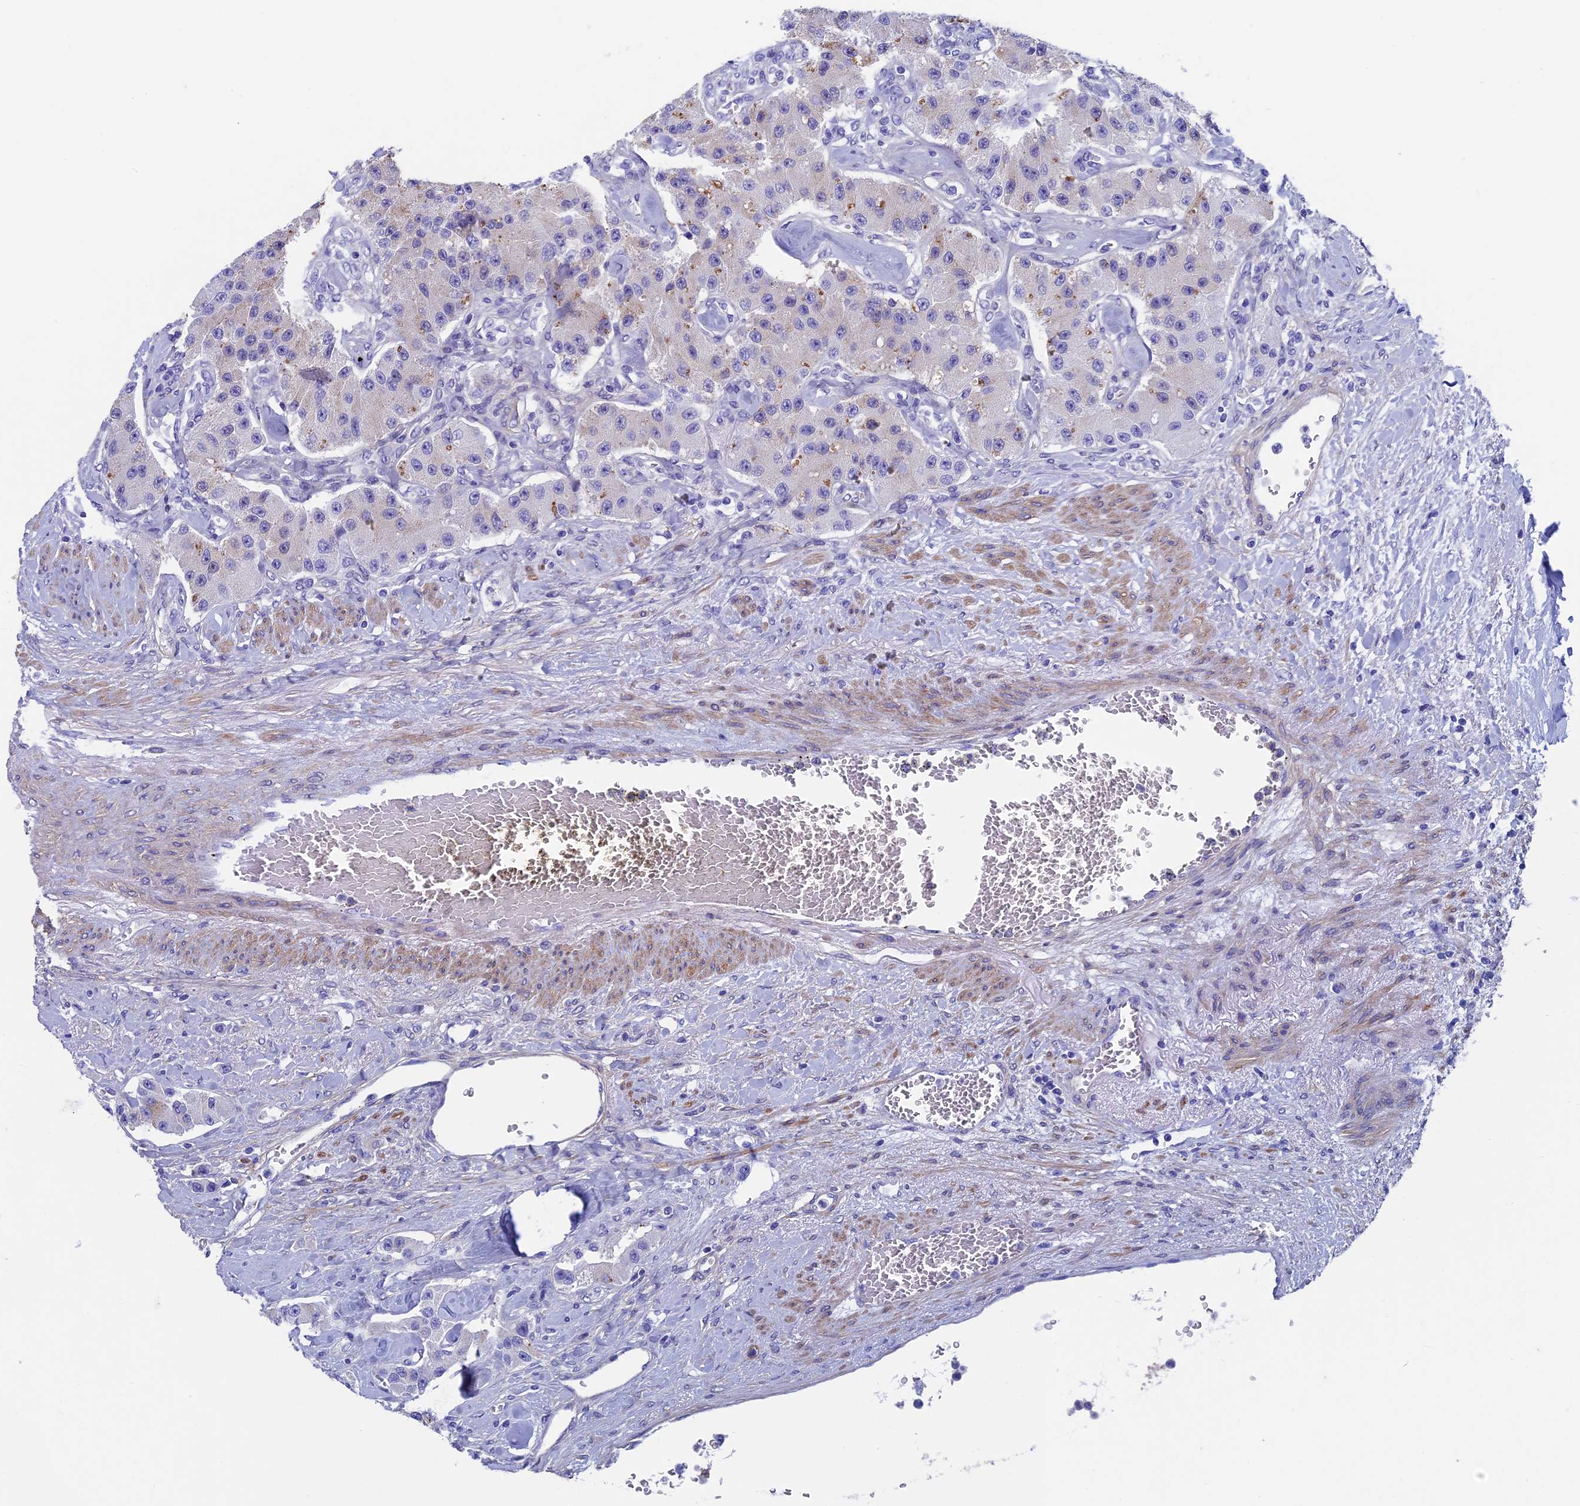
{"staining": {"intensity": "negative", "quantity": "none", "location": "none"}, "tissue": "carcinoid", "cell_type": "Tumor cells", "image_type": "cancer", "snomed": [{"axis": "morphology", "description": "Carcinoid, malignant, NOS"}, {"axis": "topography", "description": "Pancreas"}], "caption": "Human carcinoid (malignant) stained for a protein using IHC demonstrates no expression in tumor cells.", "gene": "ADH7", "patient": {"sex": "male", "age": 41}}